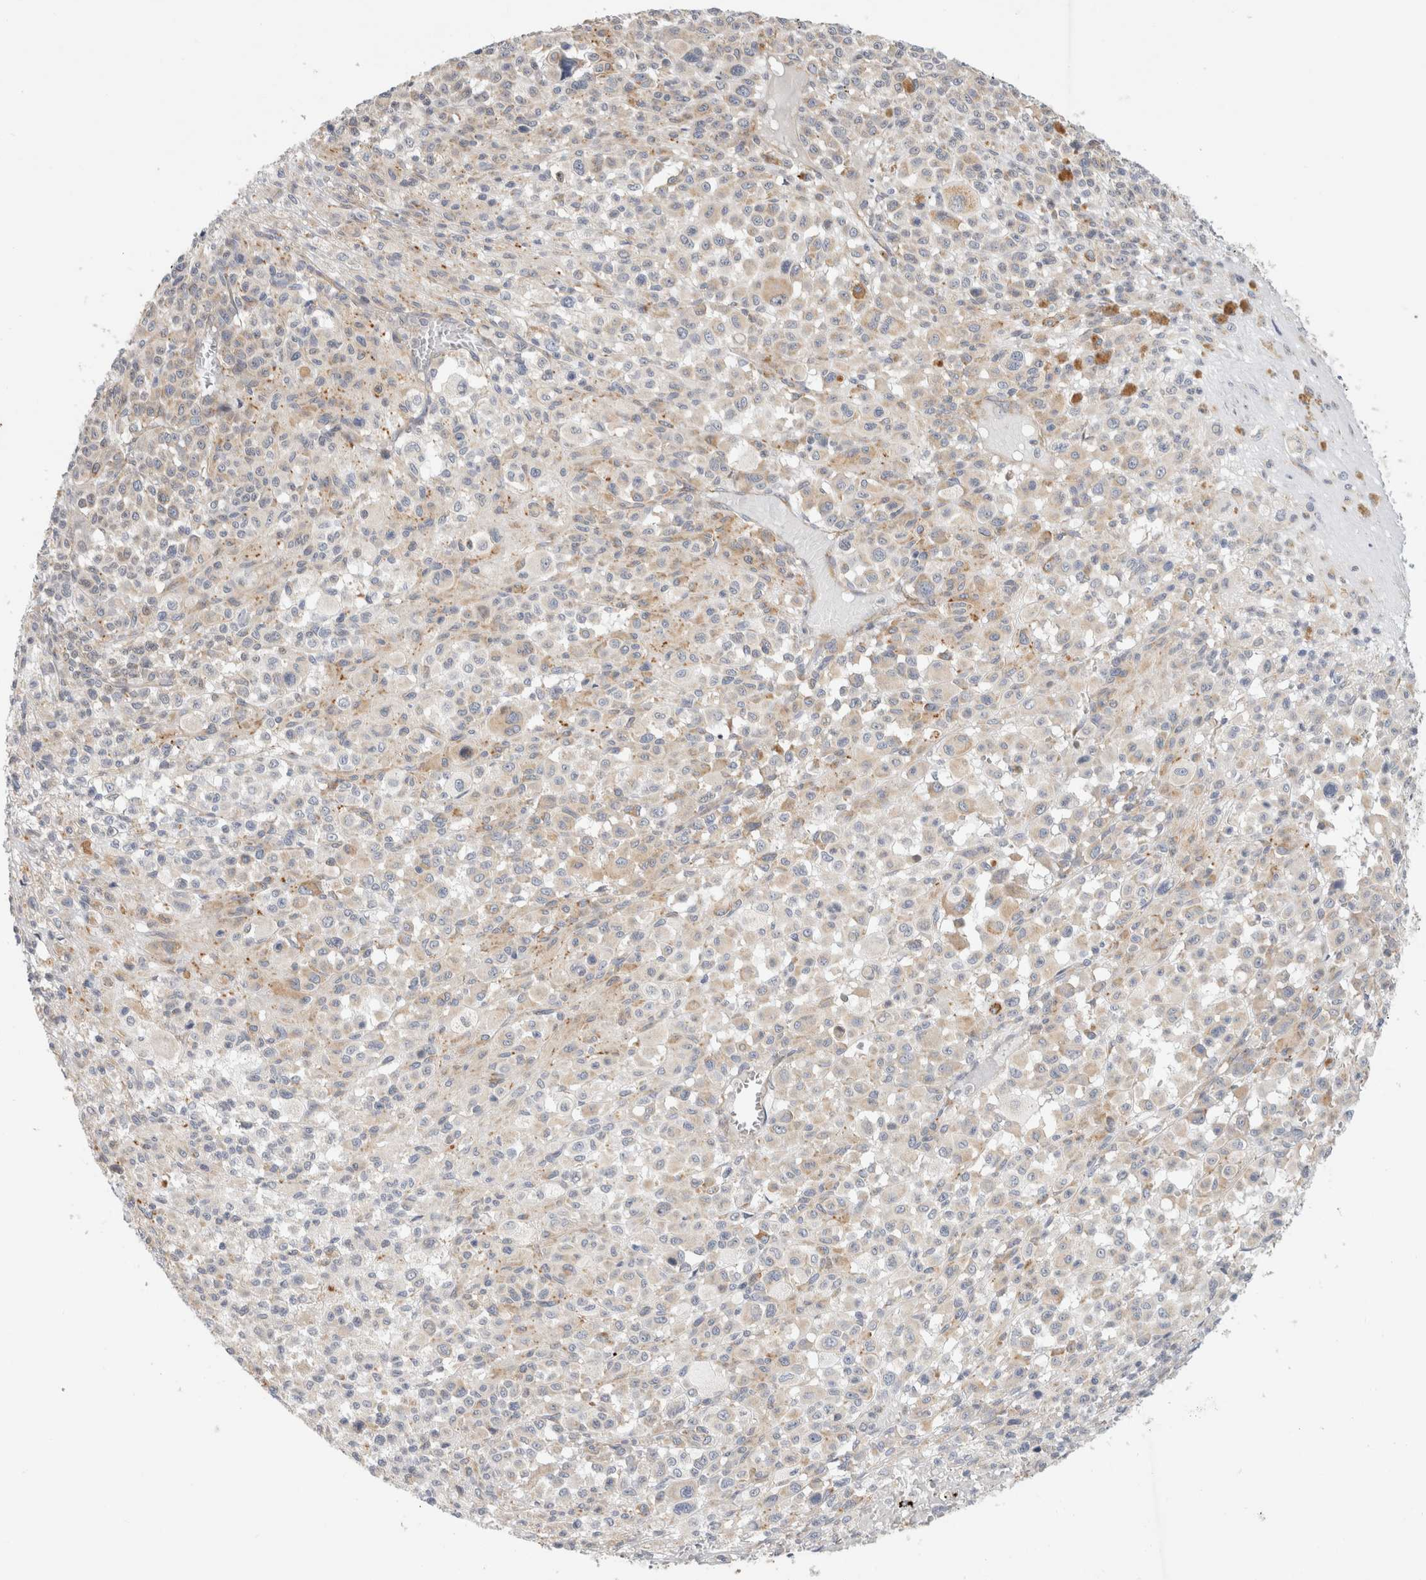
{"staining": {"intensity": "weak", "quantity": "25%-75%", "location": "cytoplasmic/membranous"}, "tissue": "melanoma", "cell_type": "Tumor cells", "image_type": "cancer", "snomed": [{"axis": "morphology", "description": "Malignant melanoma, Metastatic site"}, {"axis": "topography", "description": "Skin"}], "caption": "This is an image of IHC staining of melanoma, which shows weak staining in the cytoplasmic/membranous of tumor cells.", "gene": "RPN2", "patient": {"sex": "female", "age": 74}}